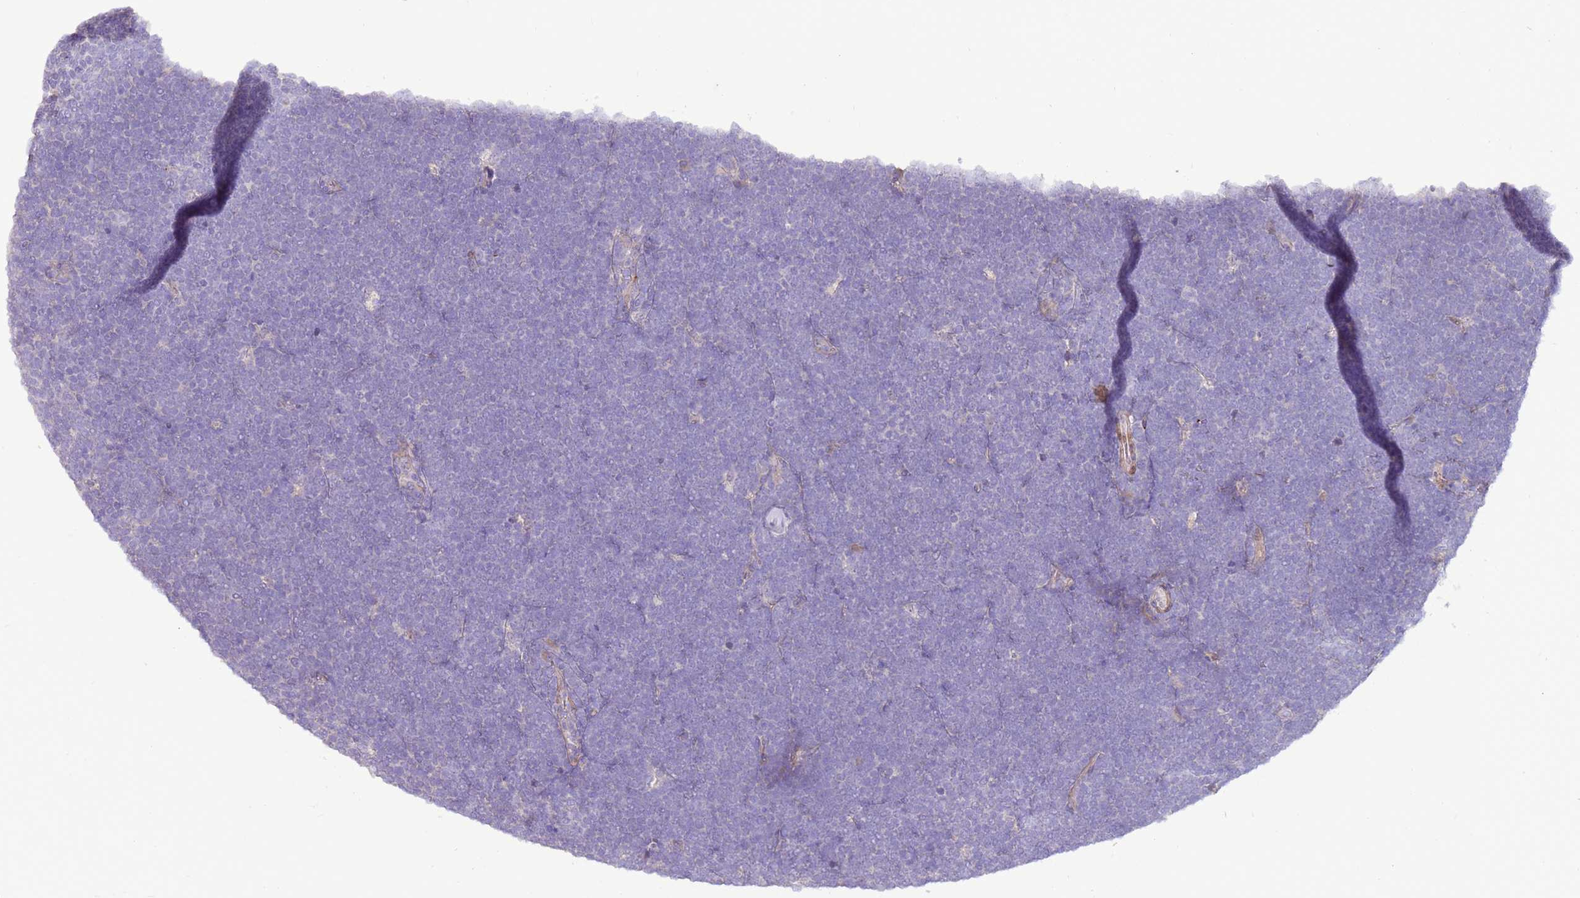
{"staining": {"intensity": "negative", "quantity": "none", "location": "none"}, "tissue": "lymphoma", "cell_type": "Tumor cells", "image_type": "cancer", "snomed": [{"axis": "morphology", "description": "Malignant lymphoma, non-Hodgkin's type, High grade"}, {"axis": "topography", "description": "Lymph node"}], "caption": "Tumor cells are negative for brown protein staining in high-grade malignant lymphoma, non-Hodgkin's type.", "gene": "LGI4", "patient": {"sex": "male", "age": 13}}